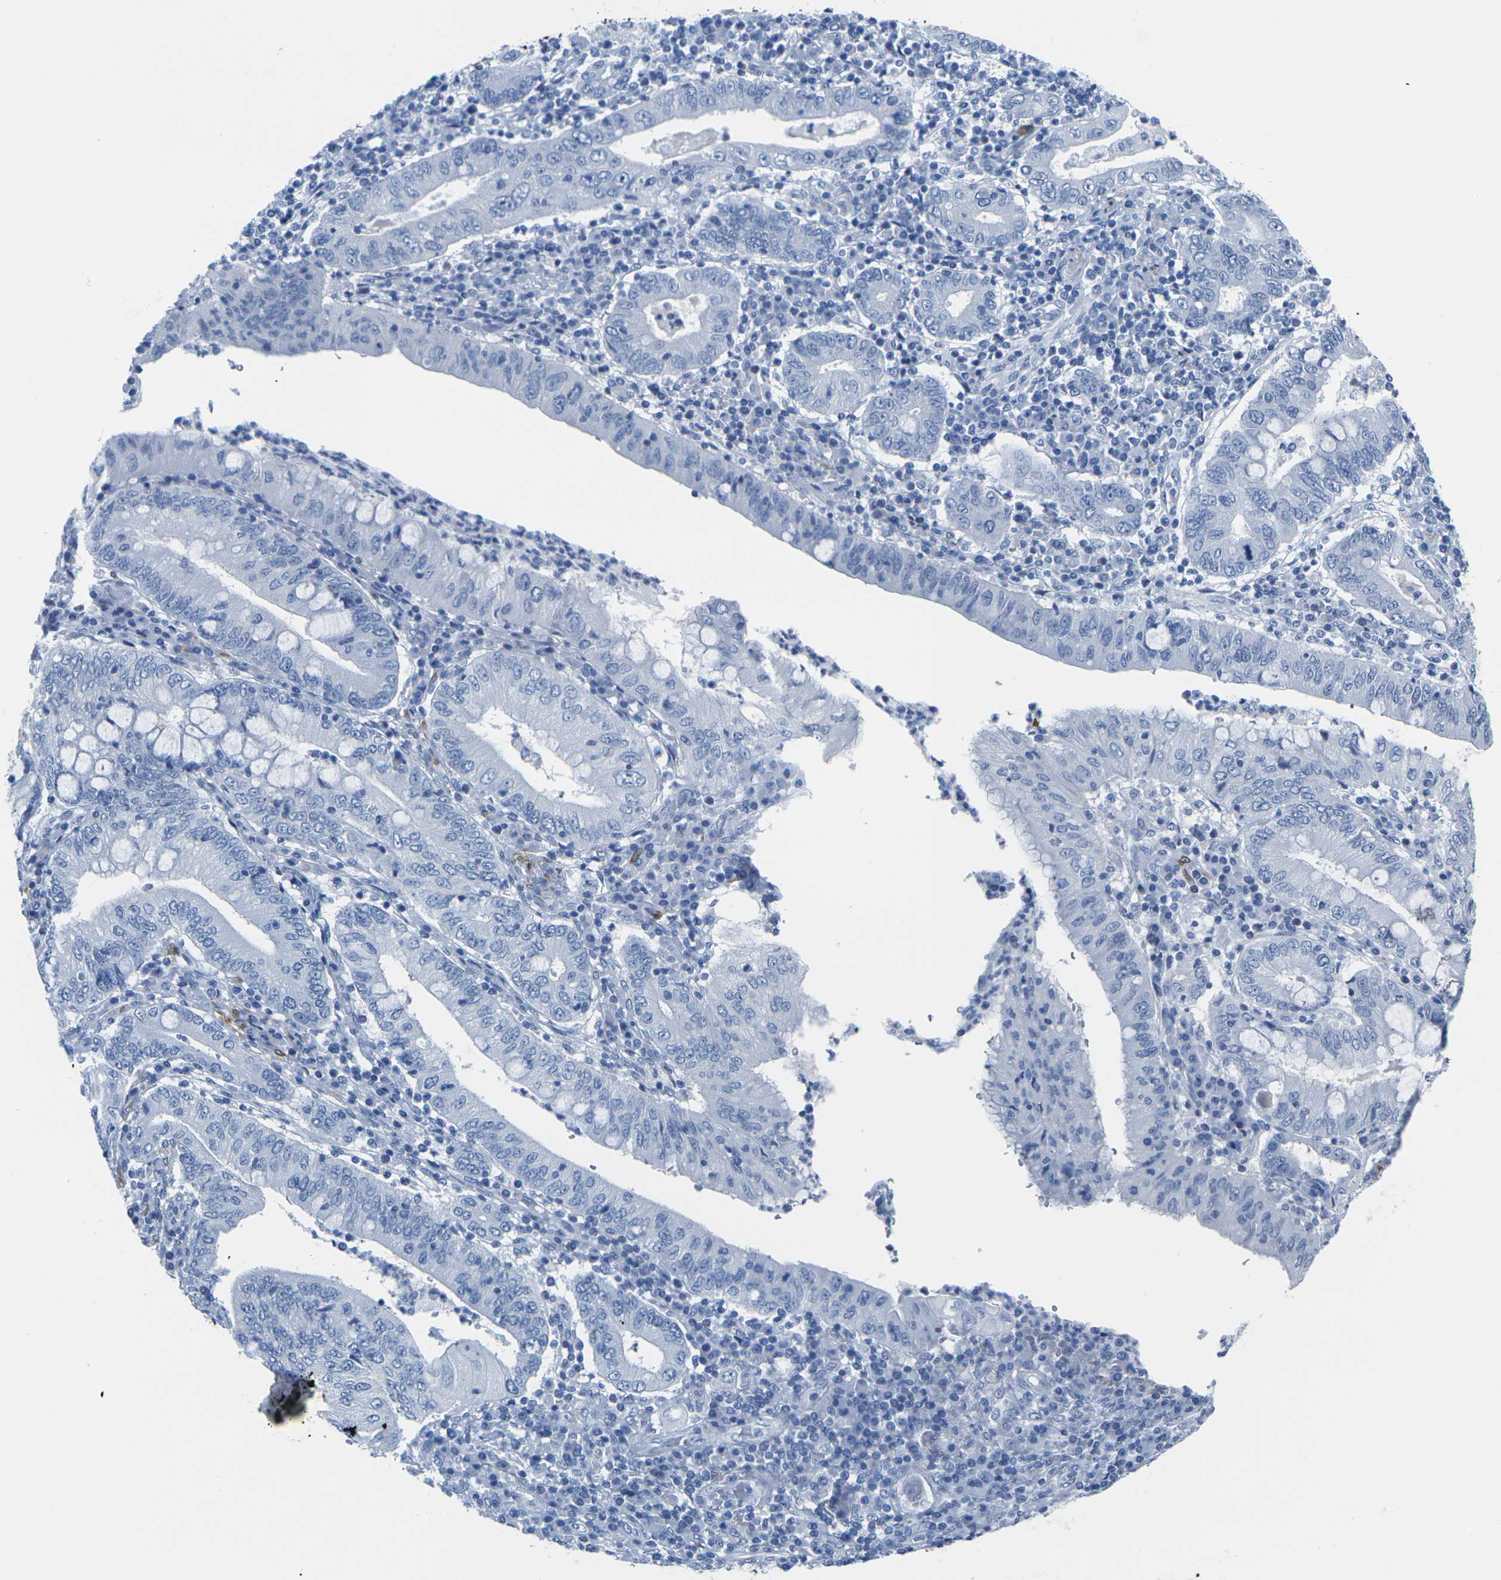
{"staining": {"intensity": "negative", "quantity": "none", "location": "none"}, "tissue": "stomach cancer", "cell_type": "Tumor cells", "image_type": "cancer", "snomed": [{"axis": "morphology", "description": "Normal tissue, NOS"}, {"axis": "morphology", "description": "Adenocarcinoma, NOS"}, {"axis": "topography", "description": "Esophagus"}, {"axis": "topography", "description": "Stomach, upper"}, {"axis": "topography", "description": "Peripheral nerve tissue"}], "caption": "There is no significant expression in tumor cells of stomach cancer.", "gene": "CNN1", "patient": {"sex": "male", "age": 62}}